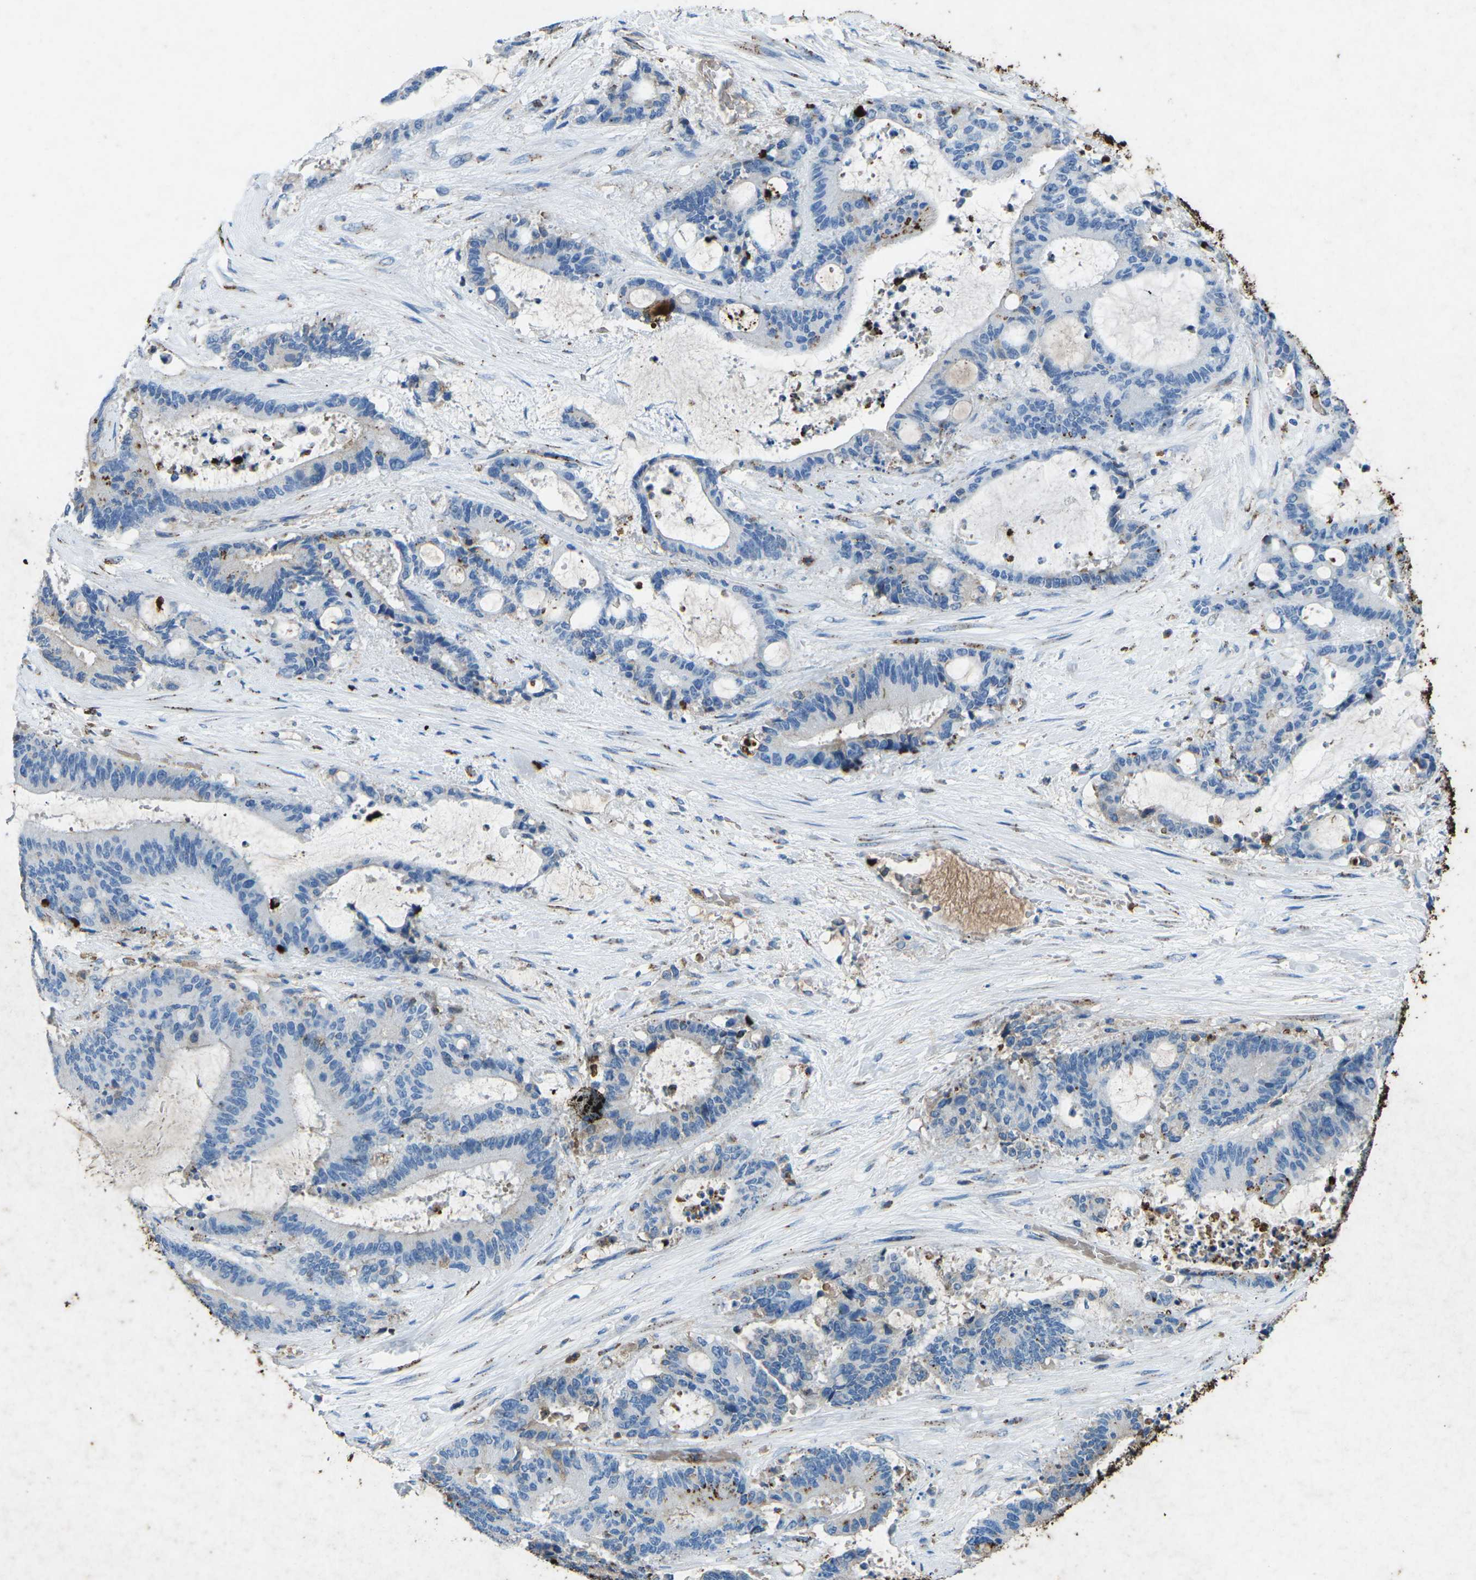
{"staining": {"intensity": "negative", "quantity": "none", "location": "none"}, "tissue": "liver cancer", "cell_type": "Tumor cells", "image_type": "cancer", "snomed": [{"axis": "morphology", "description": "Normal tissue, NOS"}, {"axis": "morphology", "description": "Cholangiocarcinoma"}, {"axis": "topography", "description": "Liver"}, {"axis": "topography", "description": "Peripheral nerve tissue"}], "caption": "The histopathology image shows no staining of tumor cells in cholangiocarcinoma (liver).", "gene": "CTAGE1", "patient": {"sex": "female", "age": 73}}